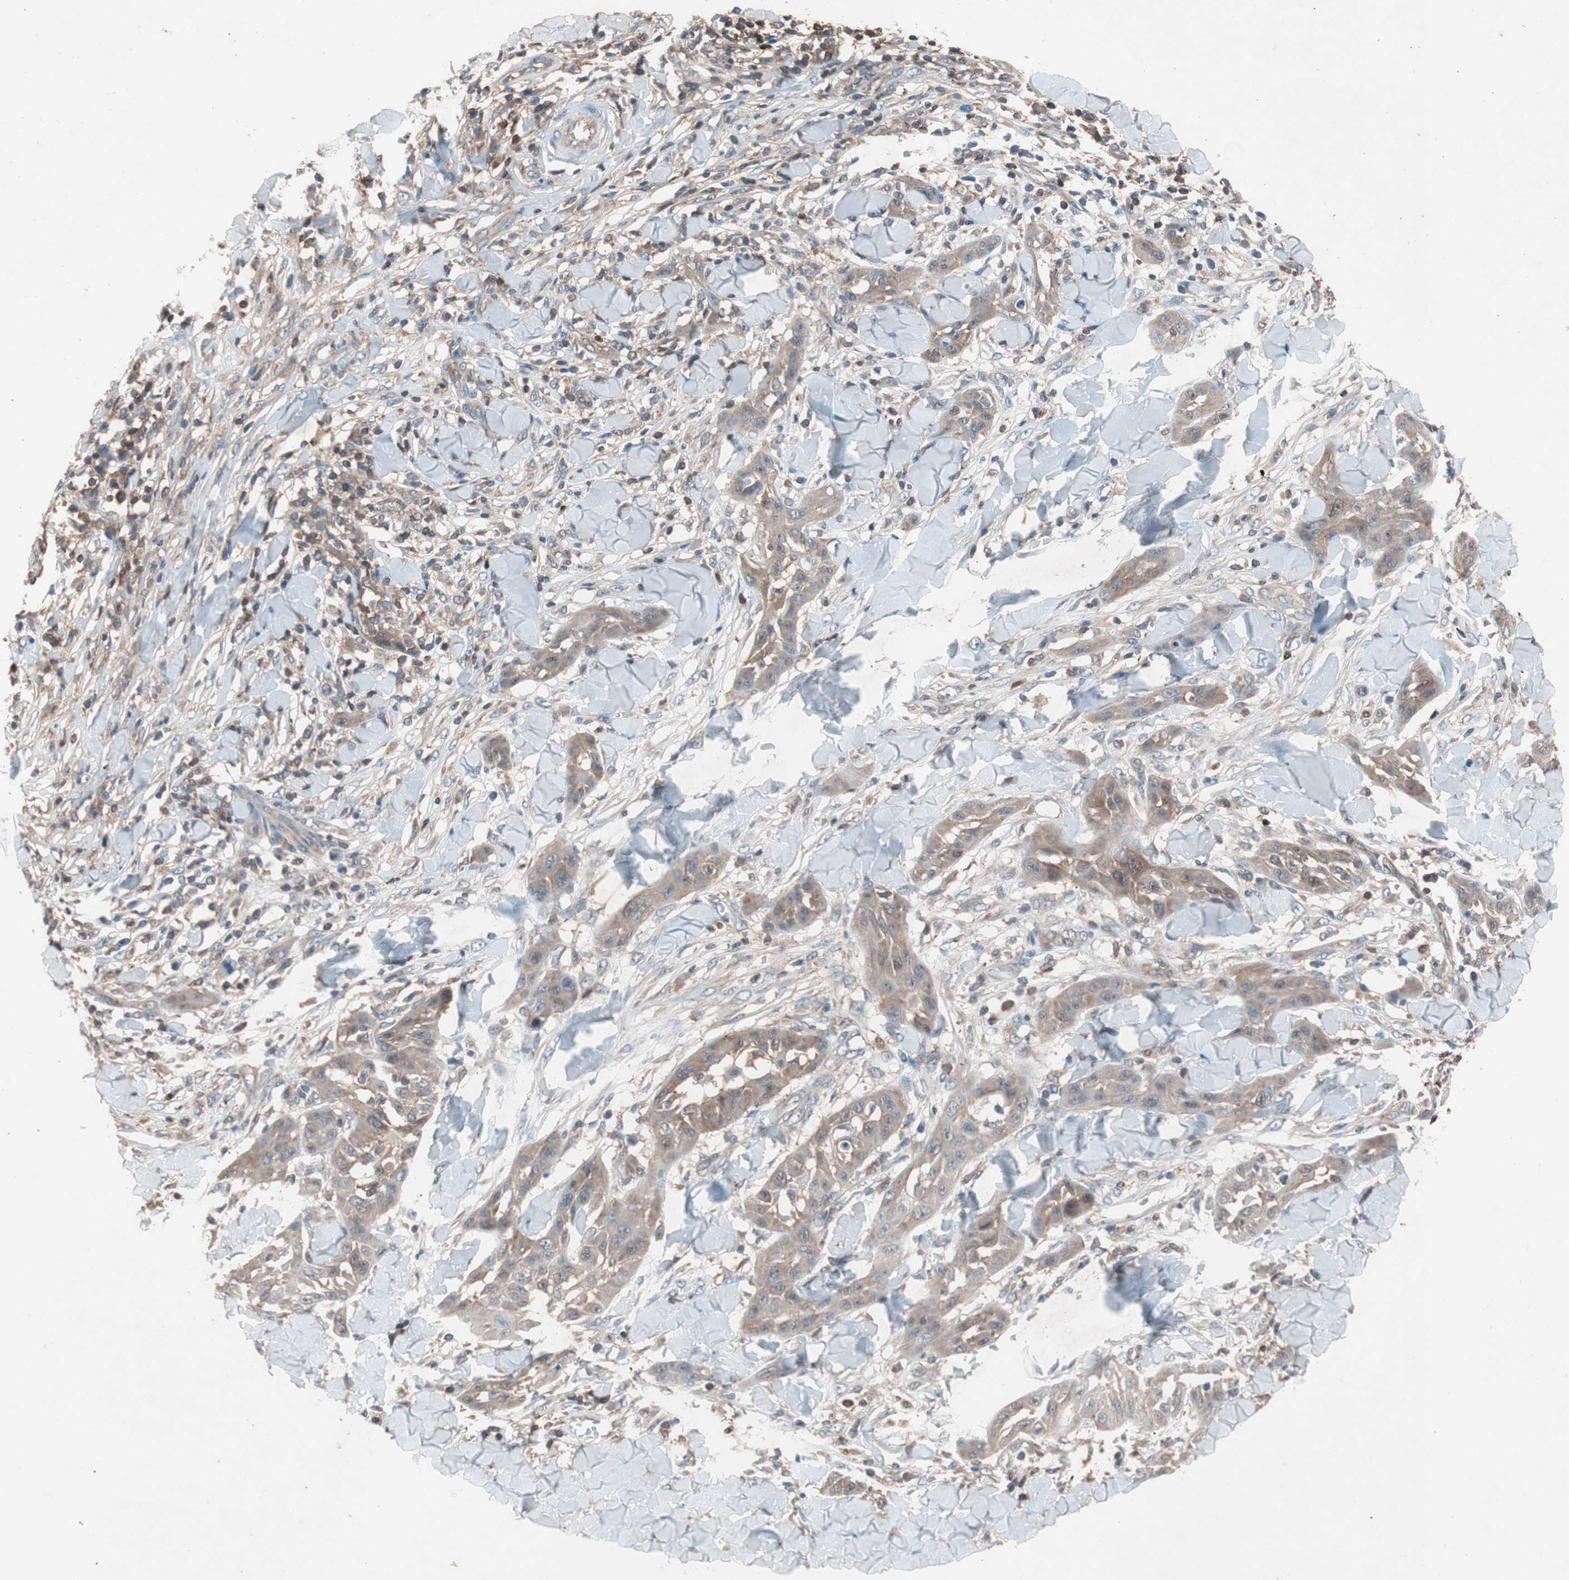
{"staining": {"intensity": "weak", "quantity": ">75%", "location": "cytoplasmic/membranous"}, "tissue": "skin cancer", "cell_type": "Tumor cells", "image_type": "cancer", "snomed": [{"axis": "morphology", "description": "Squamous cell carcinoma, NOS"}, {"axis": "topography", "description": "Skin"}], "caption": "Brown immunohistochemical staining in skin squamous cell carcinoma displays weak cytoplasmic/membranous expression in about >75% of tumor cells. The protein is shown in brown color, while the nuclei are stained blue.", "gene": "GALT", "patient": {"sex": "male", "age": 24}}